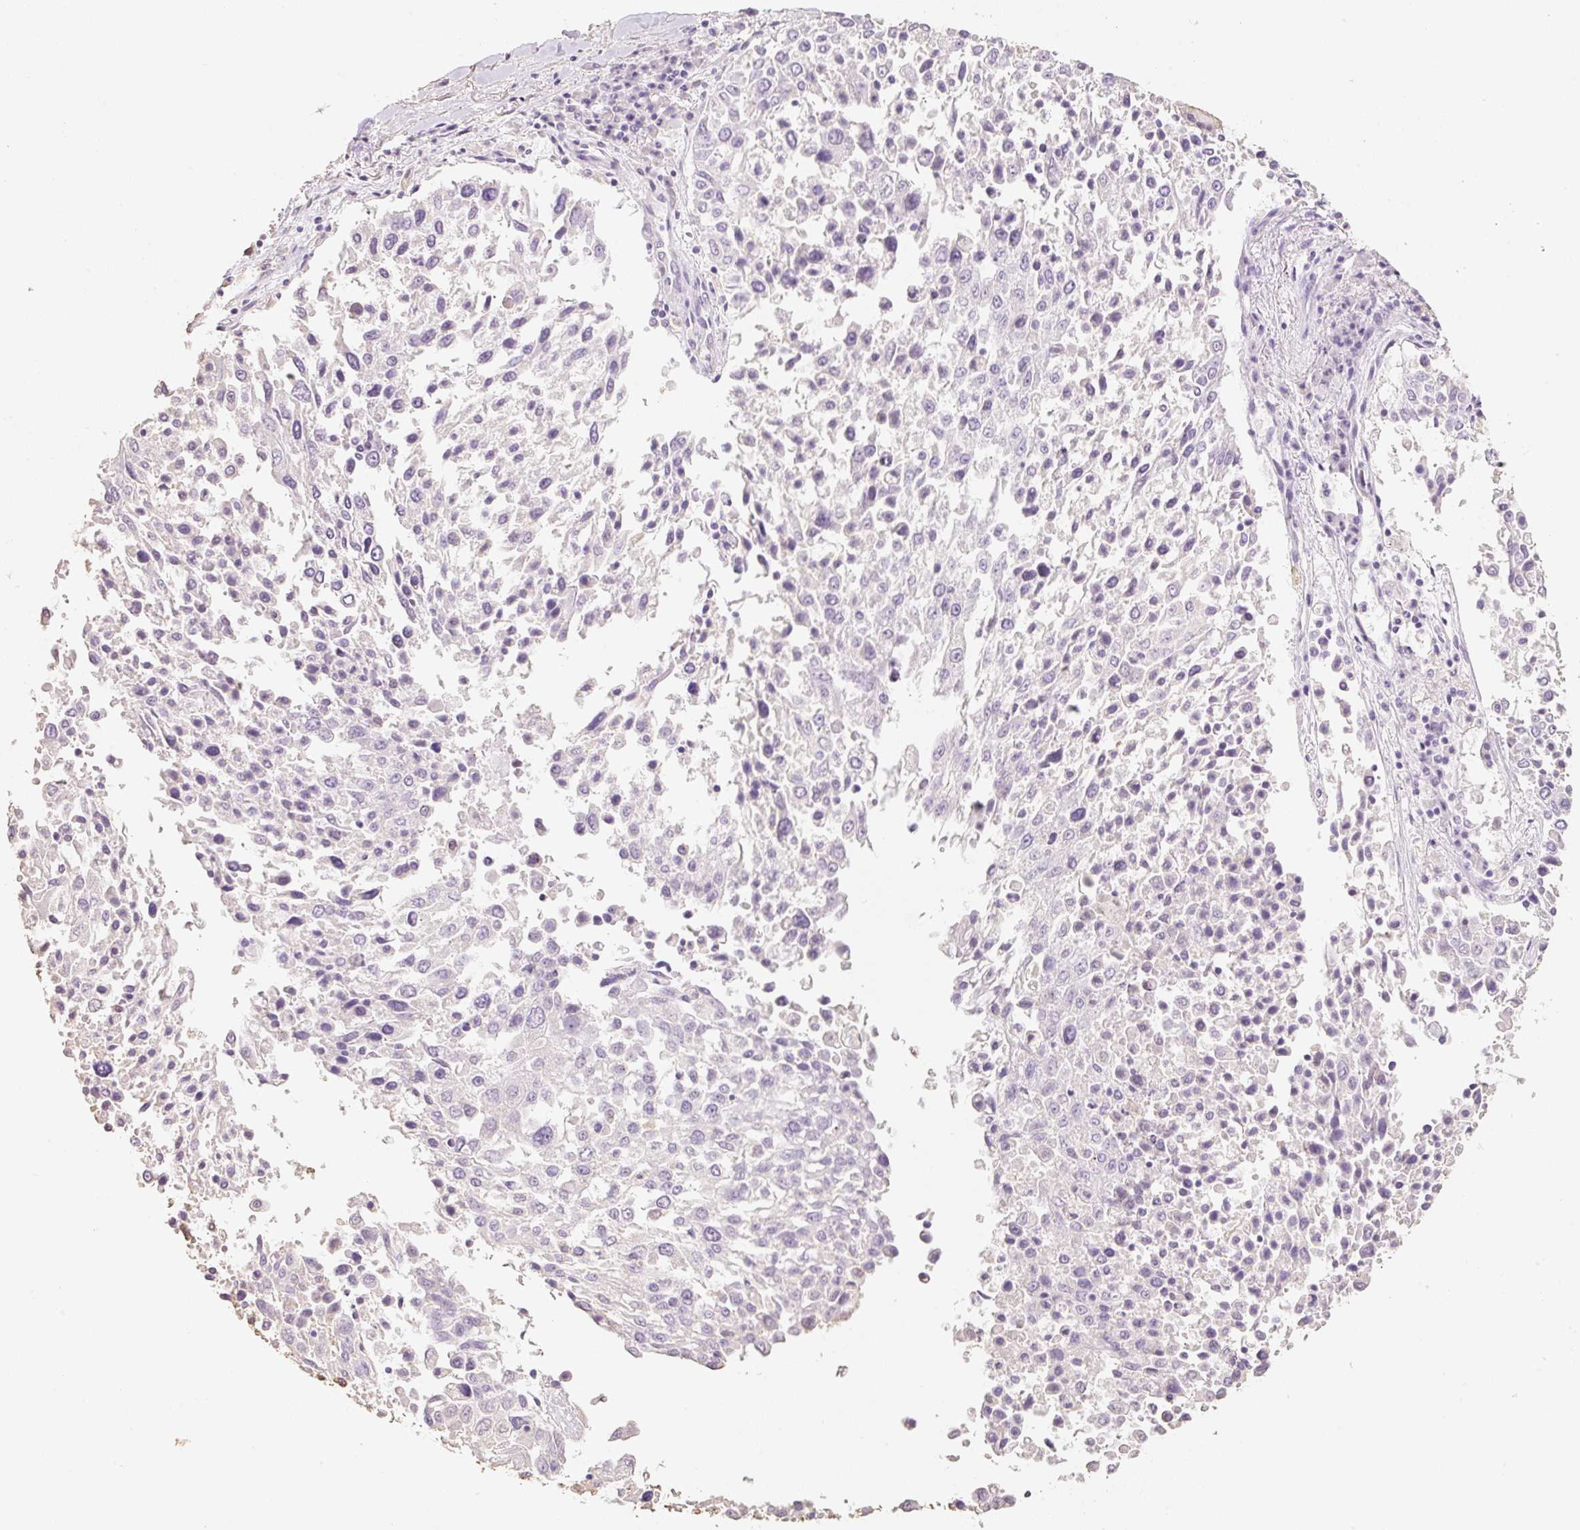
{"staining": {"intensity": "negative", "quantity": "none", "location": "none"}, "tissue": "lung cancer", "cell_type": "Tumor cells", "image_type": "cancer", "snomed": [{"axis": "morphology", "description": "Squamous cell carcinoma, NOS"}, {"axis": "topography", "description": "Lung"}], "caption": "An image of human lung squamous cell carcinoma is negative for staining in tumor cells.", "gene": "MBOAT7", "patient": {"sex": "male", "age": 65}}